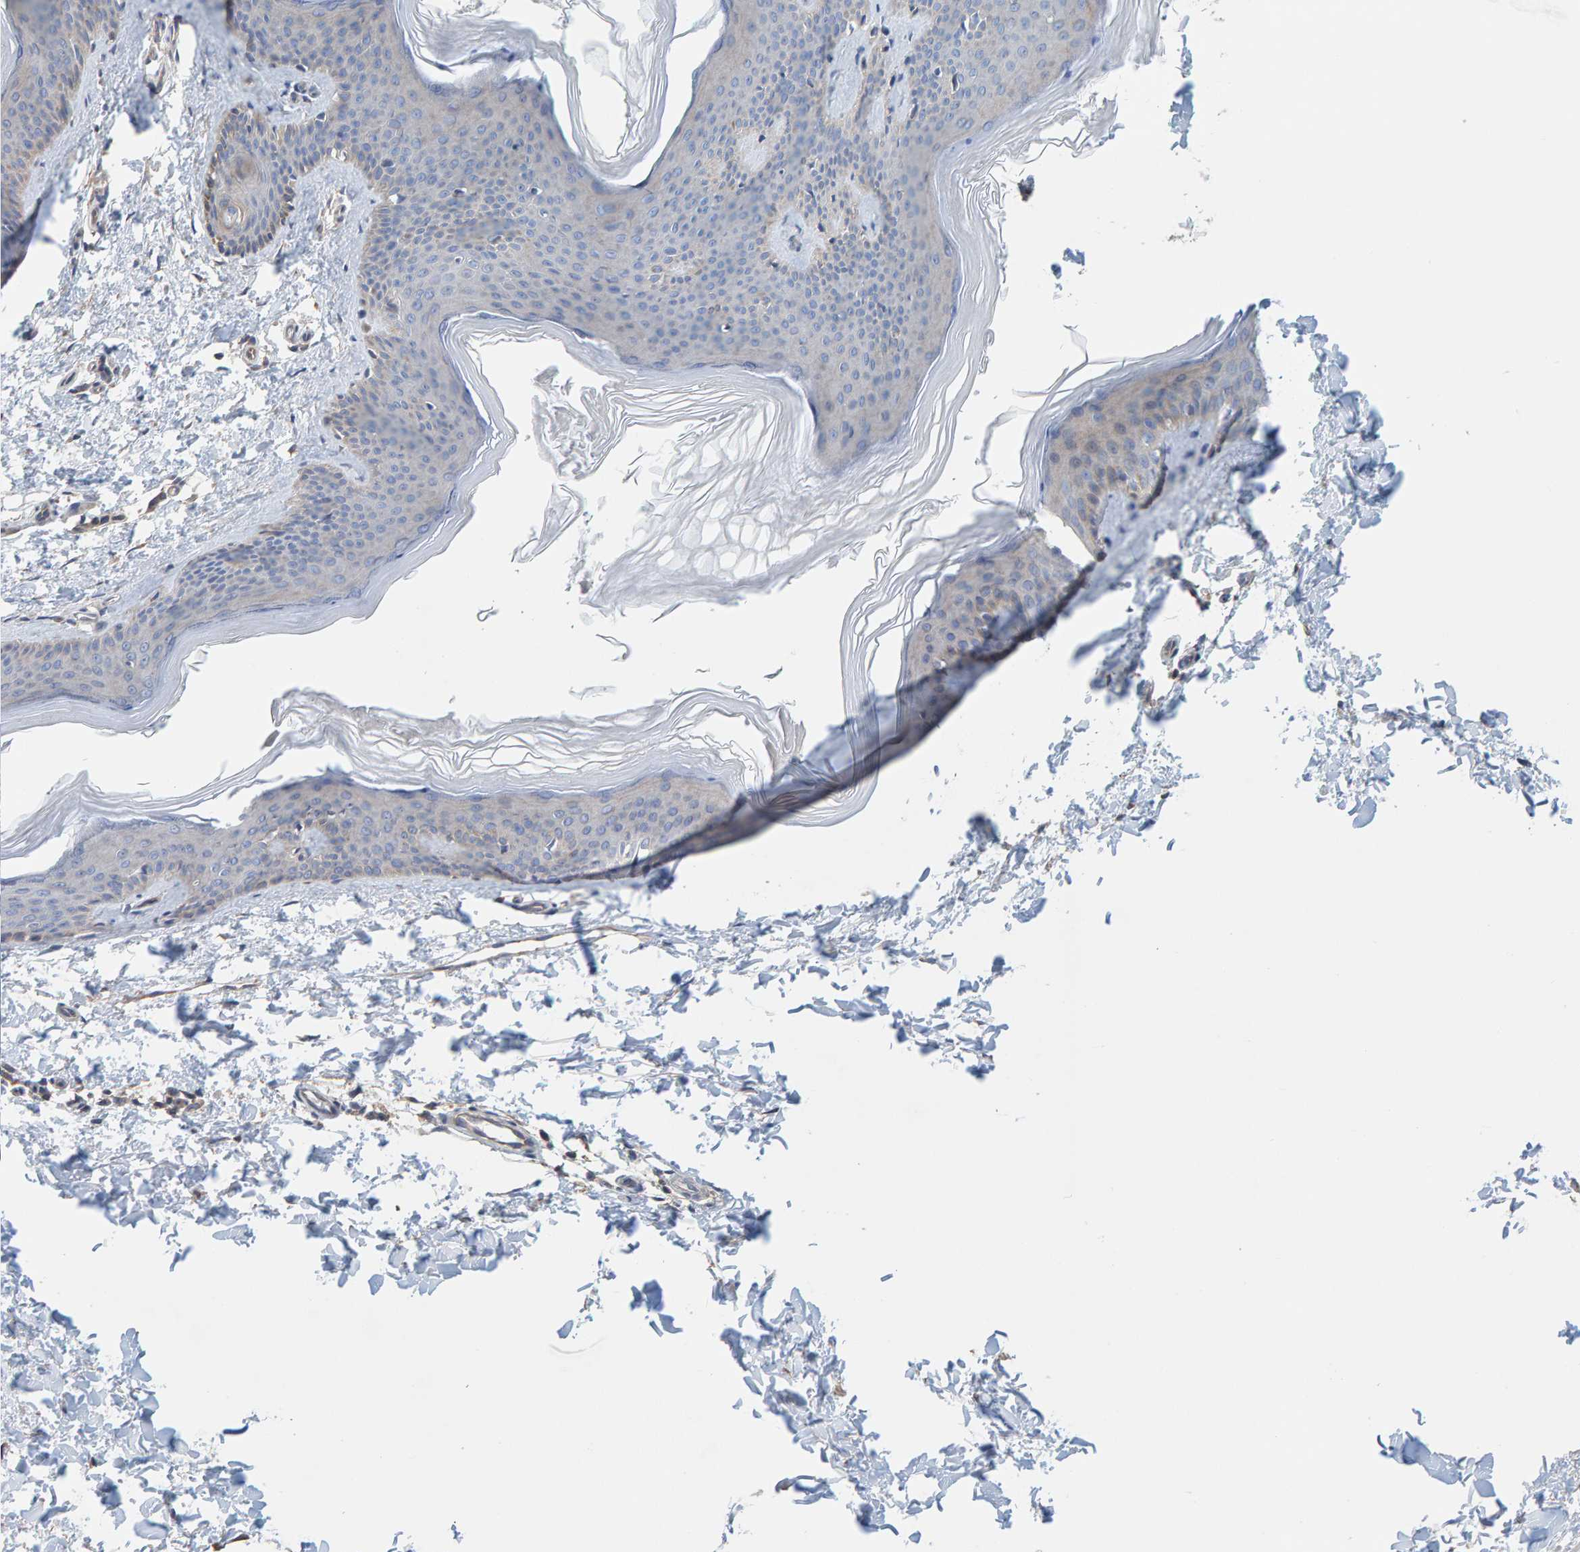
{"staining": {"intensity": "negative", "quantity": "none", "location": "none"}, "tissue": "skin", "cell_type": "Fibroblasts", "image_type": "normal", "snomed": [{"axis": "morphology", "description": "Normal tissue, NOS"}, {"axis": "topography", "description": "Skin"}], "caption": "DAB (3,3'-diaminobenzidine) immunohistochemical staining of normal skin exhibits no significant staining in fibroblasts. The staining was performed using DAB to visualize the protein expression in brown, while the nuclei were stained in blue with hematoxylin (Magnification: 20x).", "gene": "RGP1", "patient": {"sex": "female", "age": 27}}